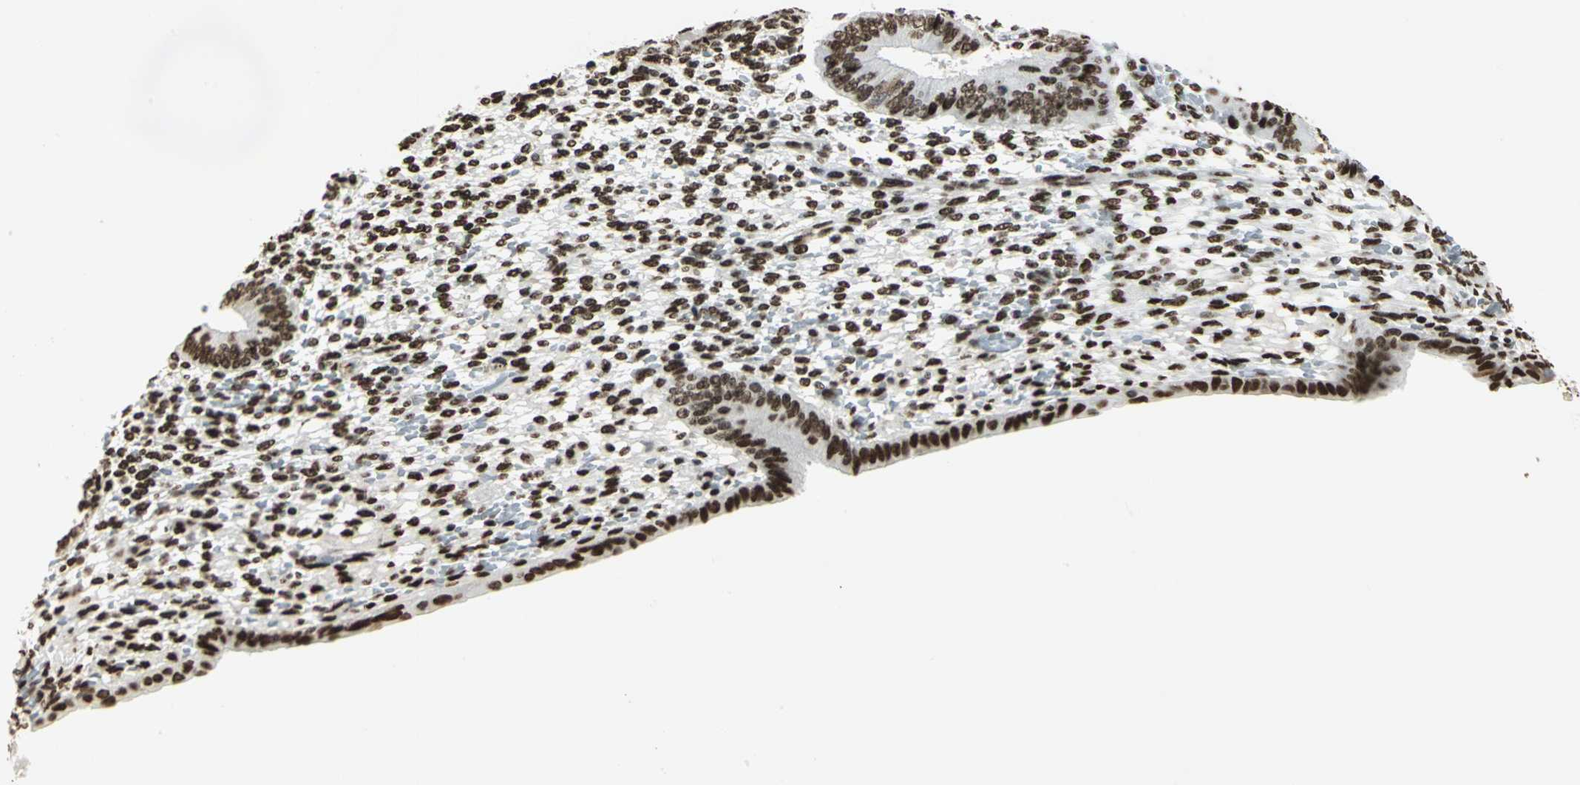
{"staining": {"intensity": "strong", "quantity": ">75%", "location": "nuclear"}, "tissue": "endometrium", "cell_type": "Cells in endometrial stroma", "image_type": "normal", "snomed": [{"axis": "morphology", "description": "Normal tissue, NOS"}, {"axis": "topography", "description": "Endometrium"}], "caption": "Immunohistochemistry of normal endometrium demonstrates high levels of strong nuclear staining in approximately >75% of cells in endometrial stroma.", "gene": "HMGB1", "patient": {"sex": "female", "age": 42}}